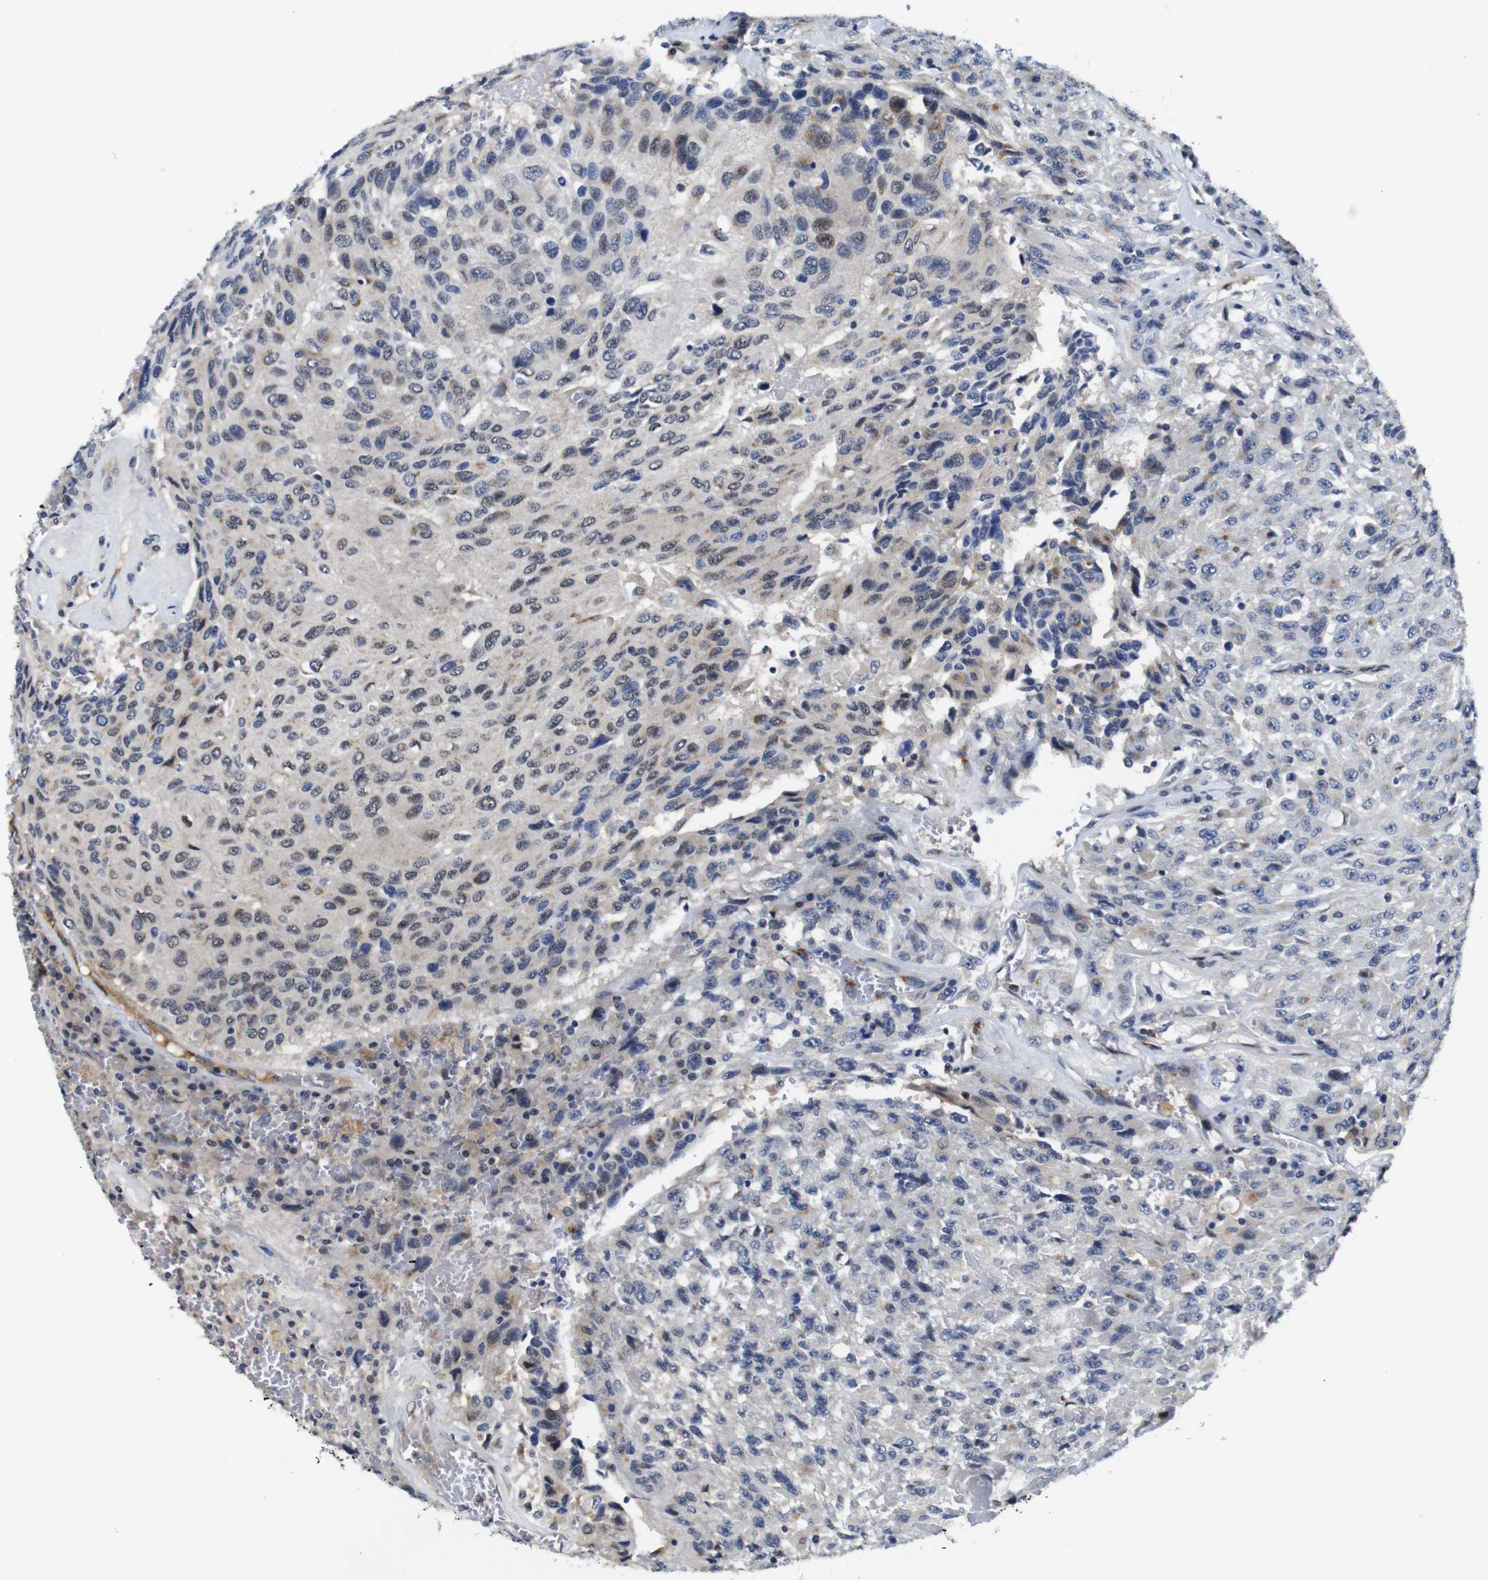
{"staining": {"intensity": "weak", "quantity": "<25%", "location": "cytoplasmic/membranous,nuclear"}, "tissue": "urothelial cancer", "cell_type": "Tumor cells", "image_type": "cancer", "snomed": [{"axis": "morphology", "description": "Urothelial carcinoma, High grade"}, {"axis": "topography", "description": "Urinary bladder"}], "caption": "Immunohistochemistry image of urothelial carcinoma (high-grade) stained for a protein (brown), which shows no staining in tumor cells.", "gene": "FURIN", "patient": {"sex": "male", "age": 66}}